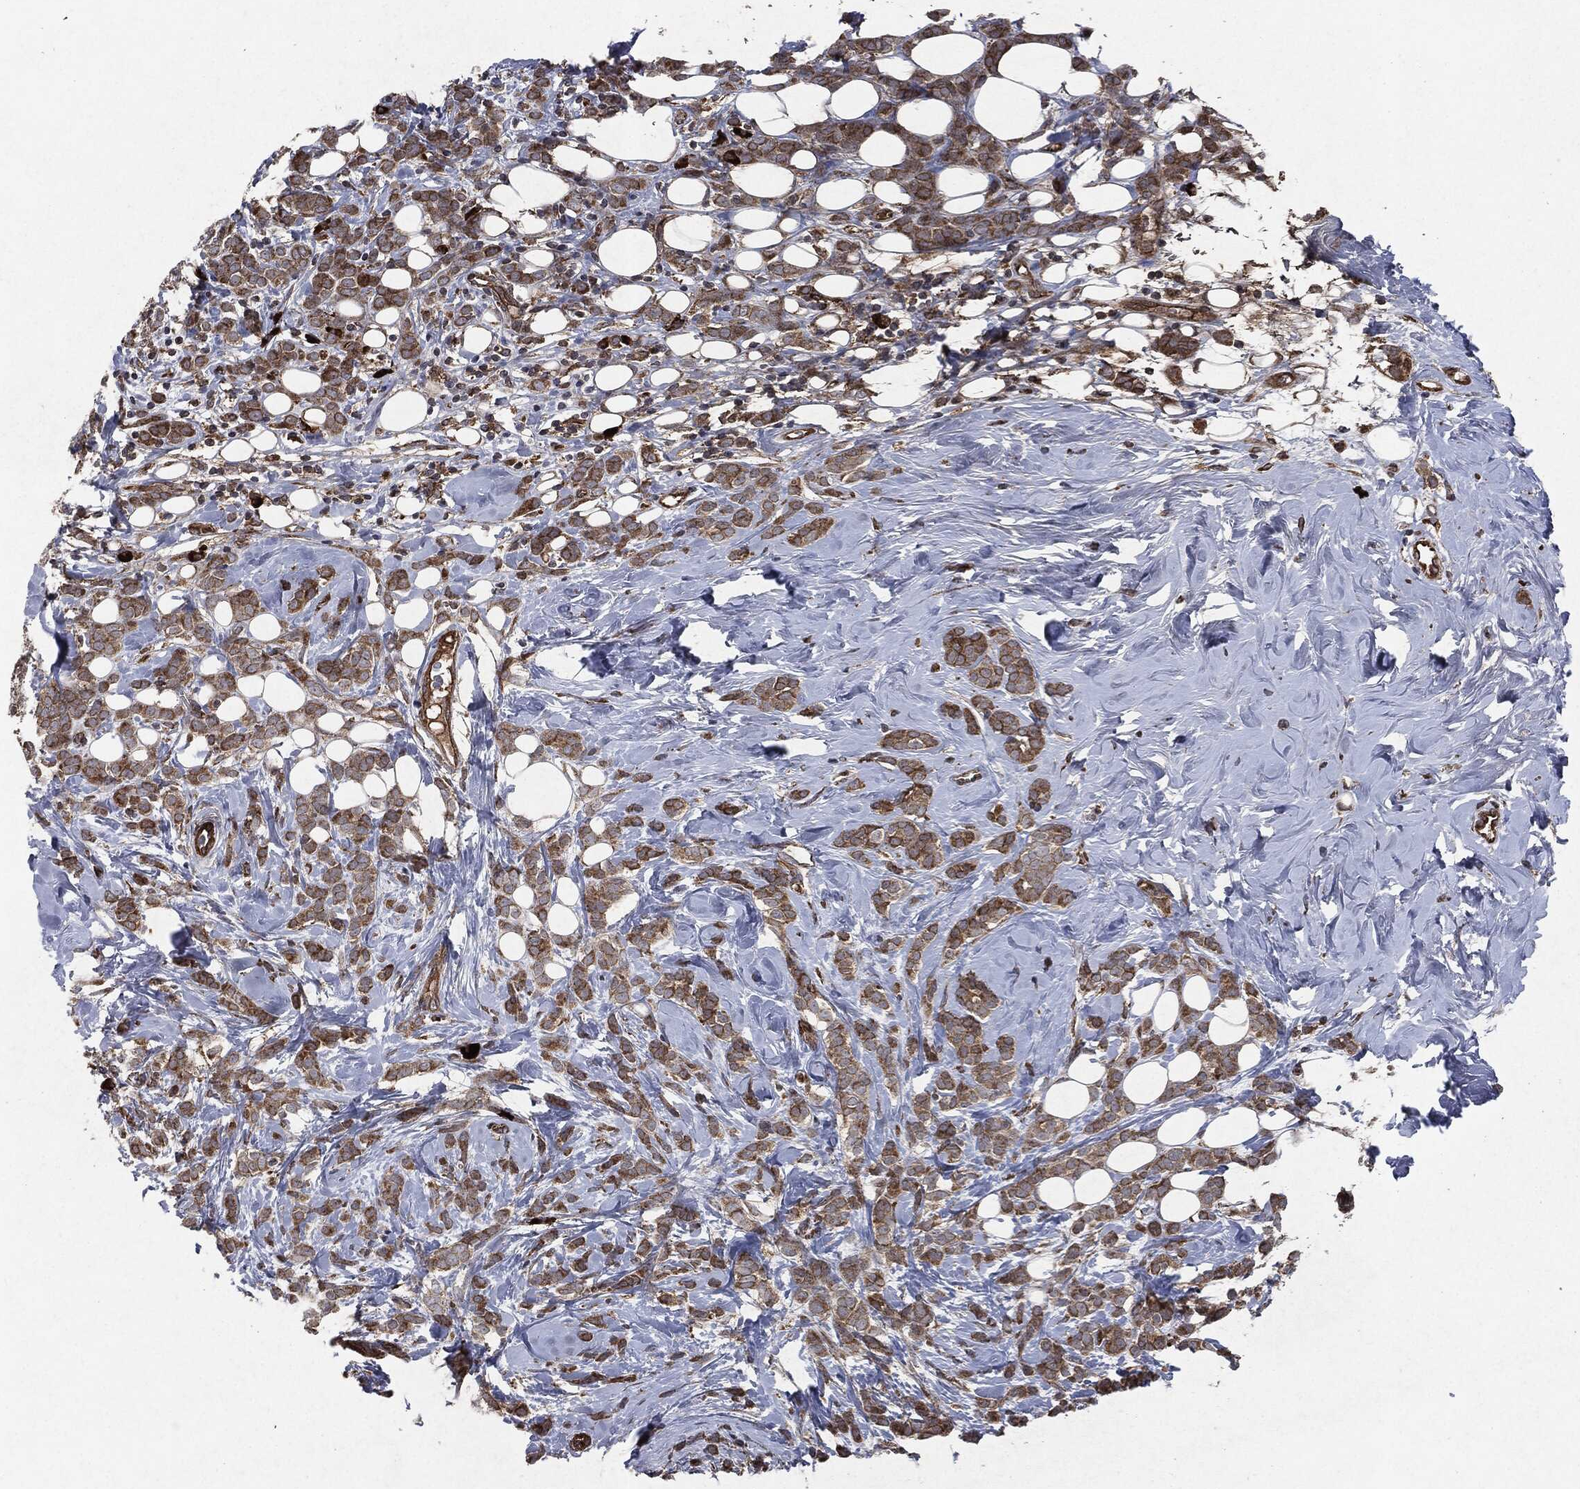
{"staining": {"intensity": "strong", "quantity": "25%-75%", "location": "cytoplasmic/membranous"}, "tissue": "breast cancer", "cell_type": "Tumor cells", "image_type": "cancer", "snomed": [{"axis": "morphology", "description": "Lobular carcinoma"}, {"axis": "topography", "description": "Breast"}], "caption": "A brown stain shows strong cytoplasmic/membranous positivity of a protein in breast cancer (lobular carcinoma) tumor cells.", "gene": "RAF1", "patient": {"sex": "female", "age": 49}}